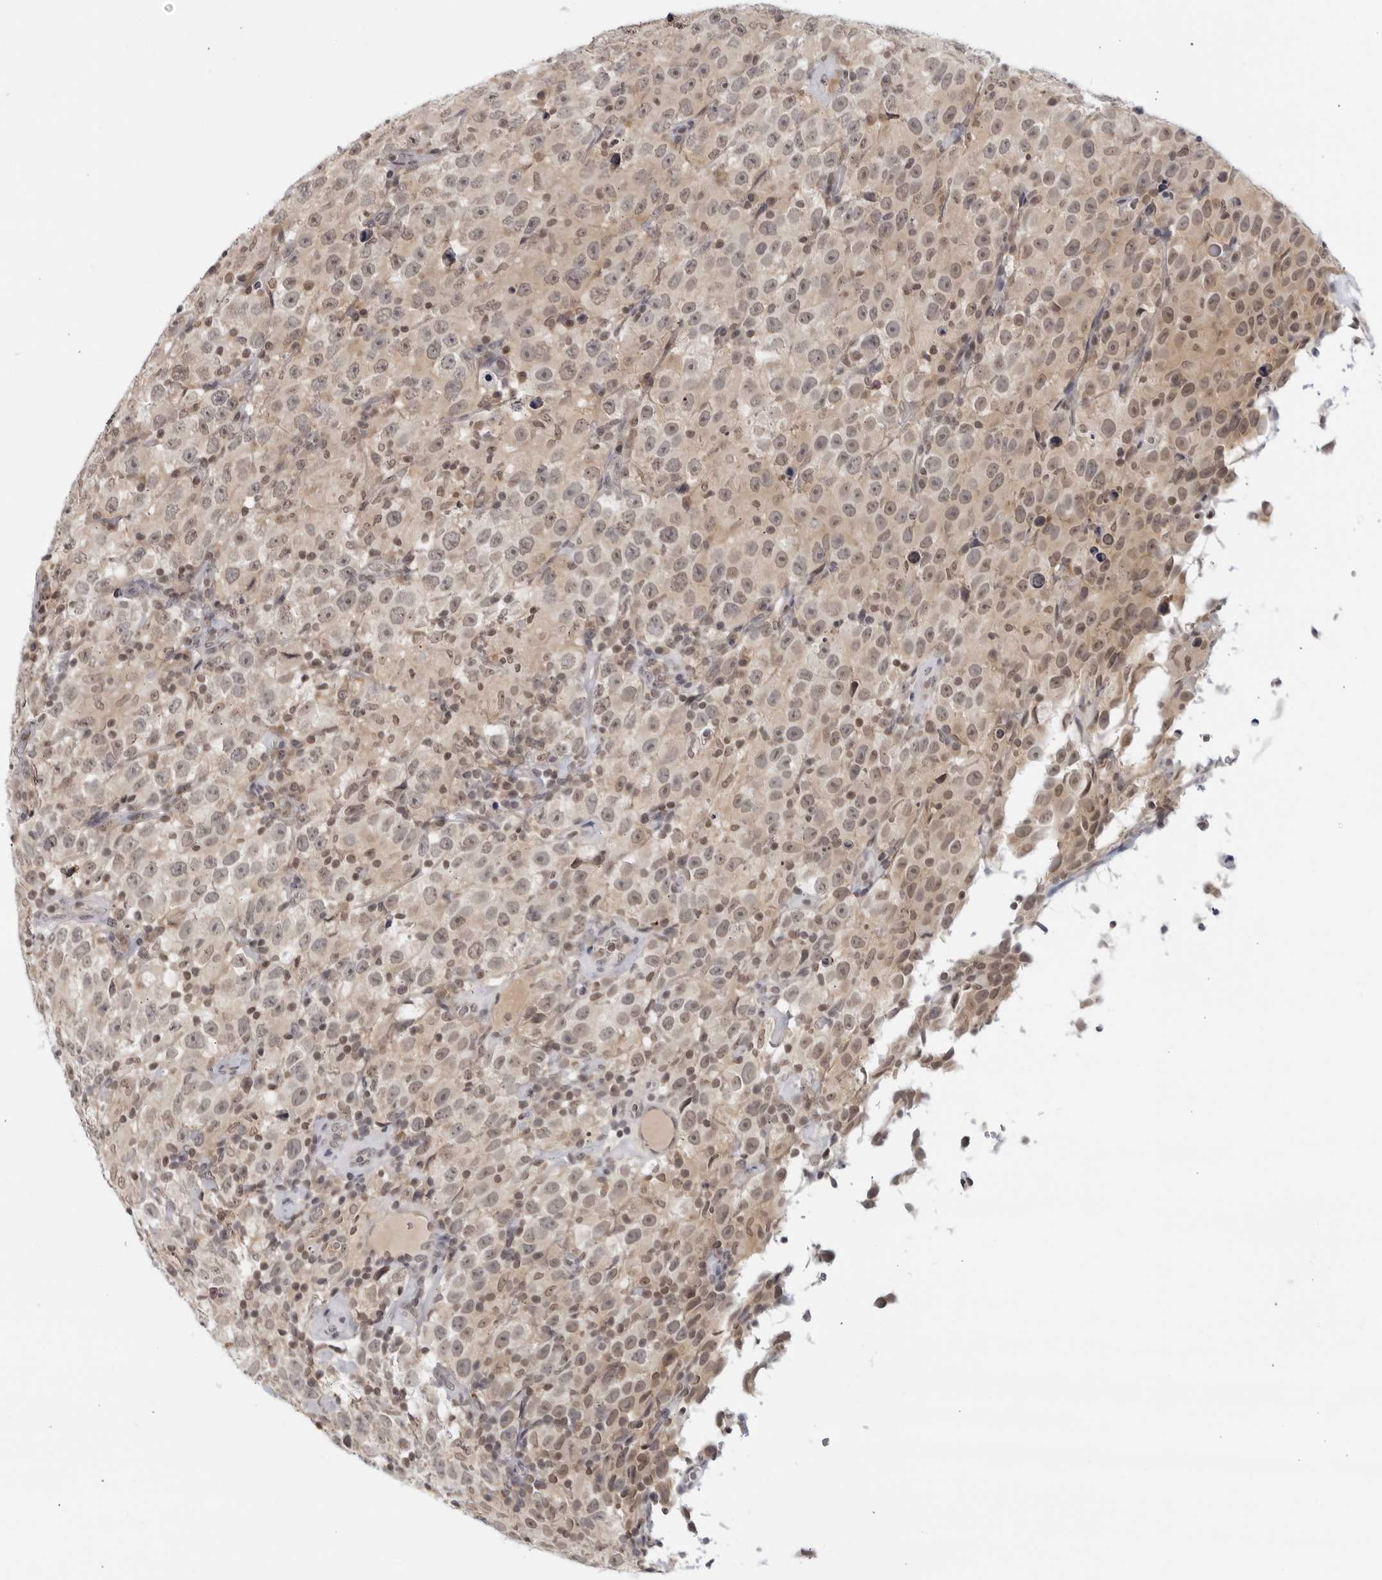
{"staining": {"intensity": "weak", "quantity": ">75%", "location": "nuclear"}, "tissue": "testis cancer", "cell_type": "Tumor cells", "image_type": "cancer", "snomed": [{"axis": "morphology", "description": "Seminoma, NOS"}, {"axis": "topography", "description": "Testis"}], "caption": "A low amount of weak nuclear positivity is appreciated in about >75% of tumor cells in testis seminoma tissue. The staining was performed using DAB to visualize the protein expression in brown, while the nuclei were stained in blue with hematoxylin (Magnification: 20x).", "gene": "CC2D1B", "patient": {"sex": "male", "age": 41}}